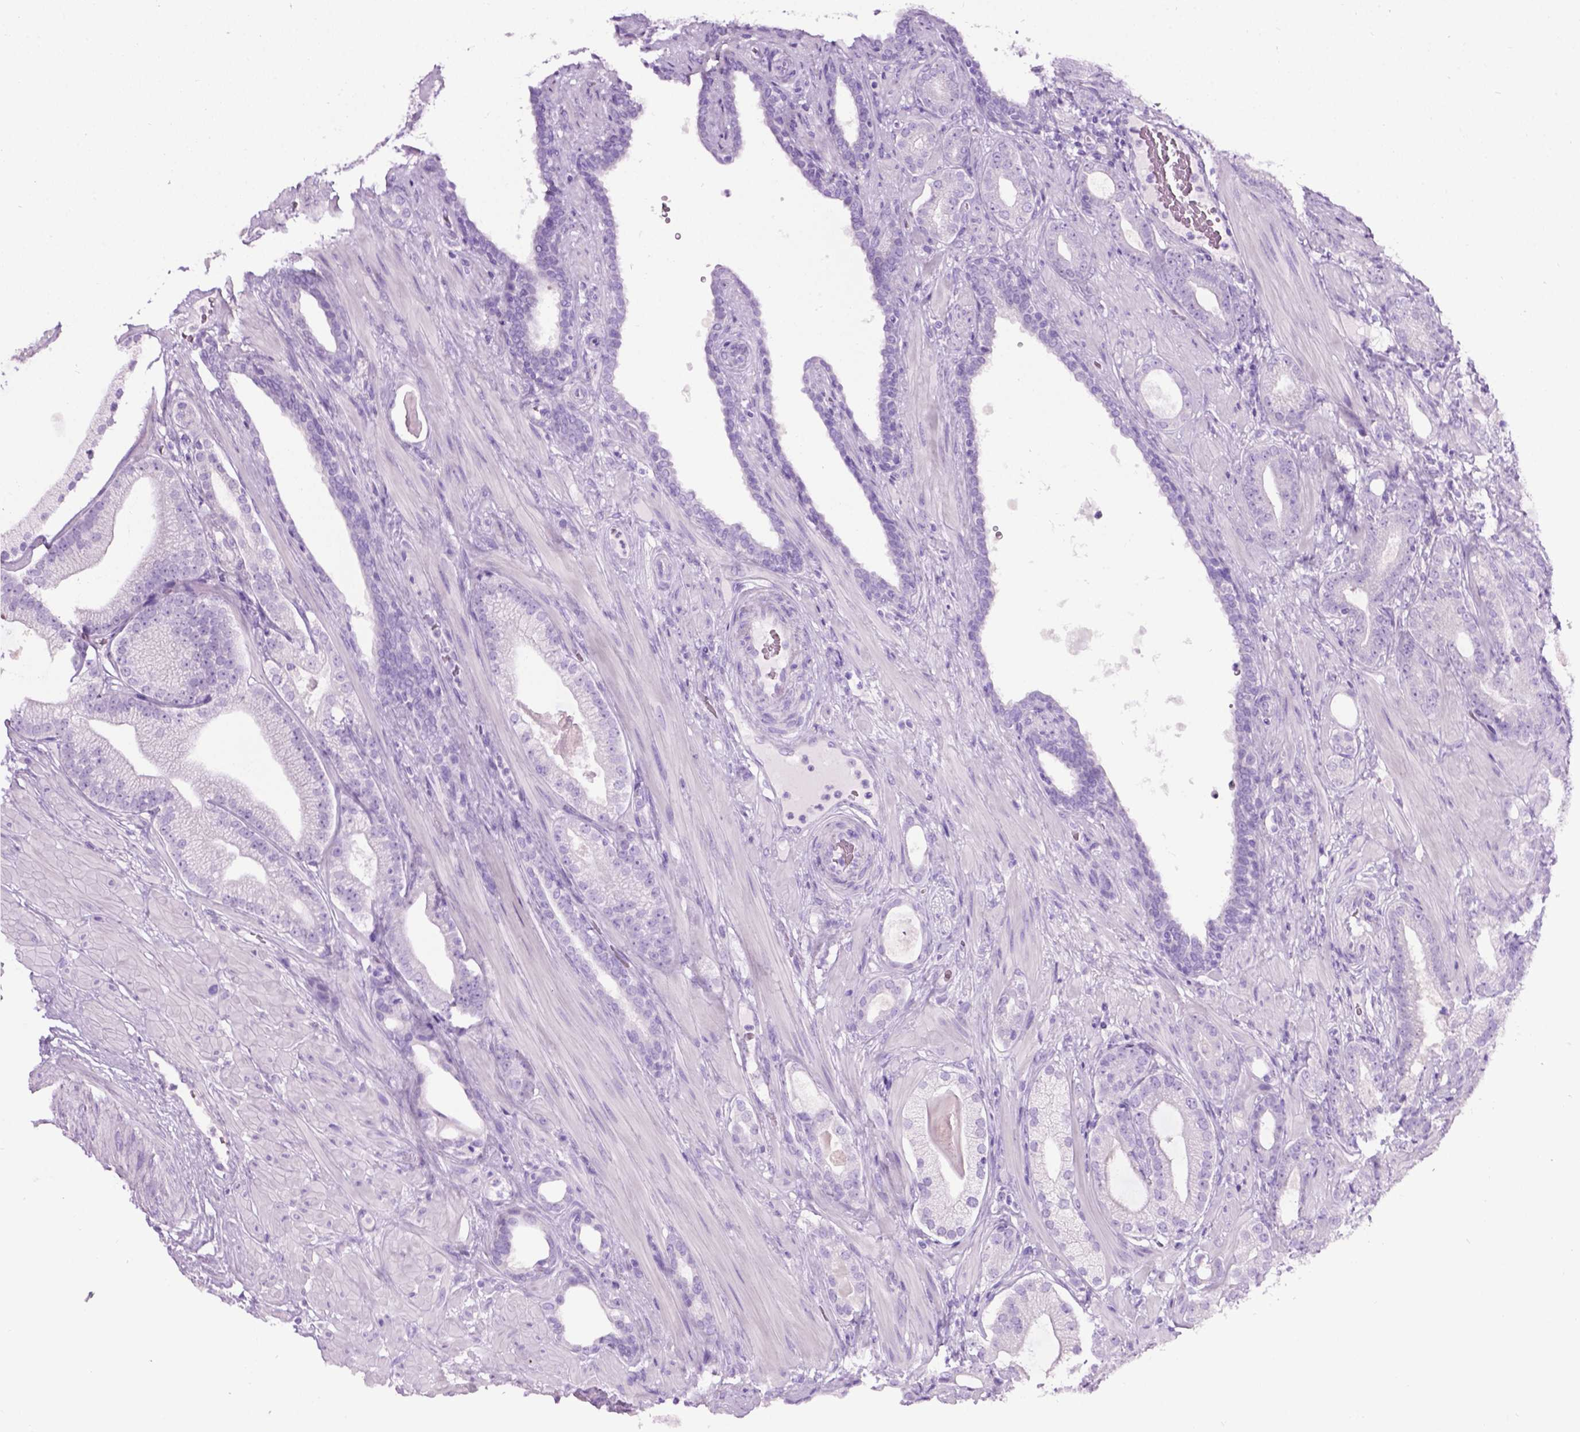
{"staining": {"intensity": "negative", "quantity": "none", "location": "none"}, "tissue": "prostate cancer", "cell_type": "Tumor cells", "image_type": "cancer", "snomed": [{"axis": "morphology", "description": "Adenocarcinoma, Low grade"}, {"axis": "topography", "description": "Prostate"}], "caption": "Prostate low-grade adenocarcinoma was stained to show a protein in brown. There is no significant expression in tumor cells. Brightfield microscopy of immunohistochemistry (IHC) stained with DAB (3,3'-diaminobenzidine) (brown) and hematoxylin (blue), captured at high magnification.", "gene": "LELP1", "patient": {"sex": "male", "age": 57}}